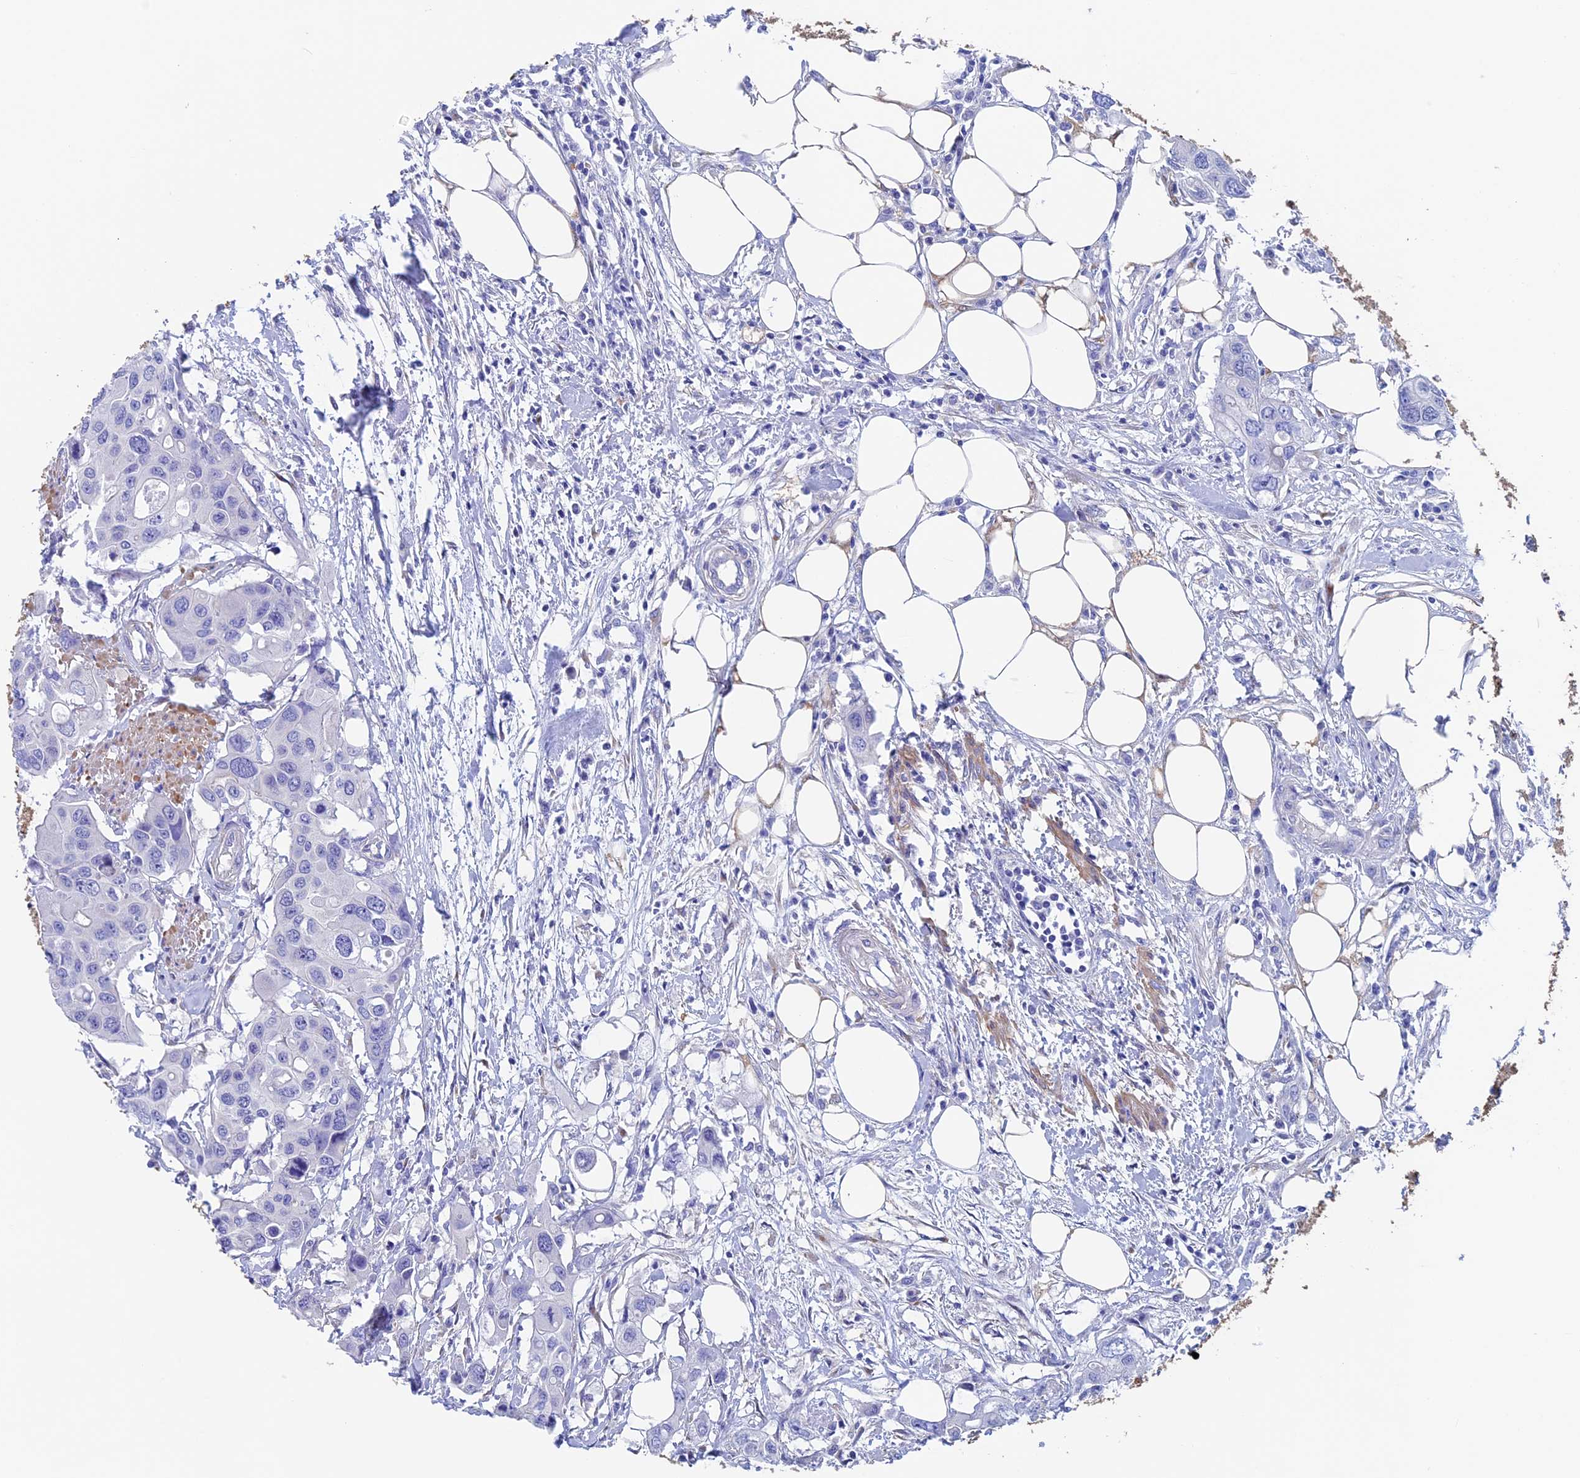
{"staining": {"intensity": "negative", "quantity": "none", "location": "none"}, "tissue": "colorectal cancer", "cell_type": "Tumor cells", "image_type": "cancer", "snomed": [{"axis": "morphology", "description": "Adenocarcinoma, NOS"}, {"axis": "topography", "description": "Colon"}], "caption": "IHC photomicrograph of neoplastic tissue: human colorectal cancer (adenocarcinoma) stained with DAB (3,3'-diaminobenzidine) shows no significant protein staining in tumor cells.", "gene": "ADH7", "patient": {"sex": "male", "age": 77}}